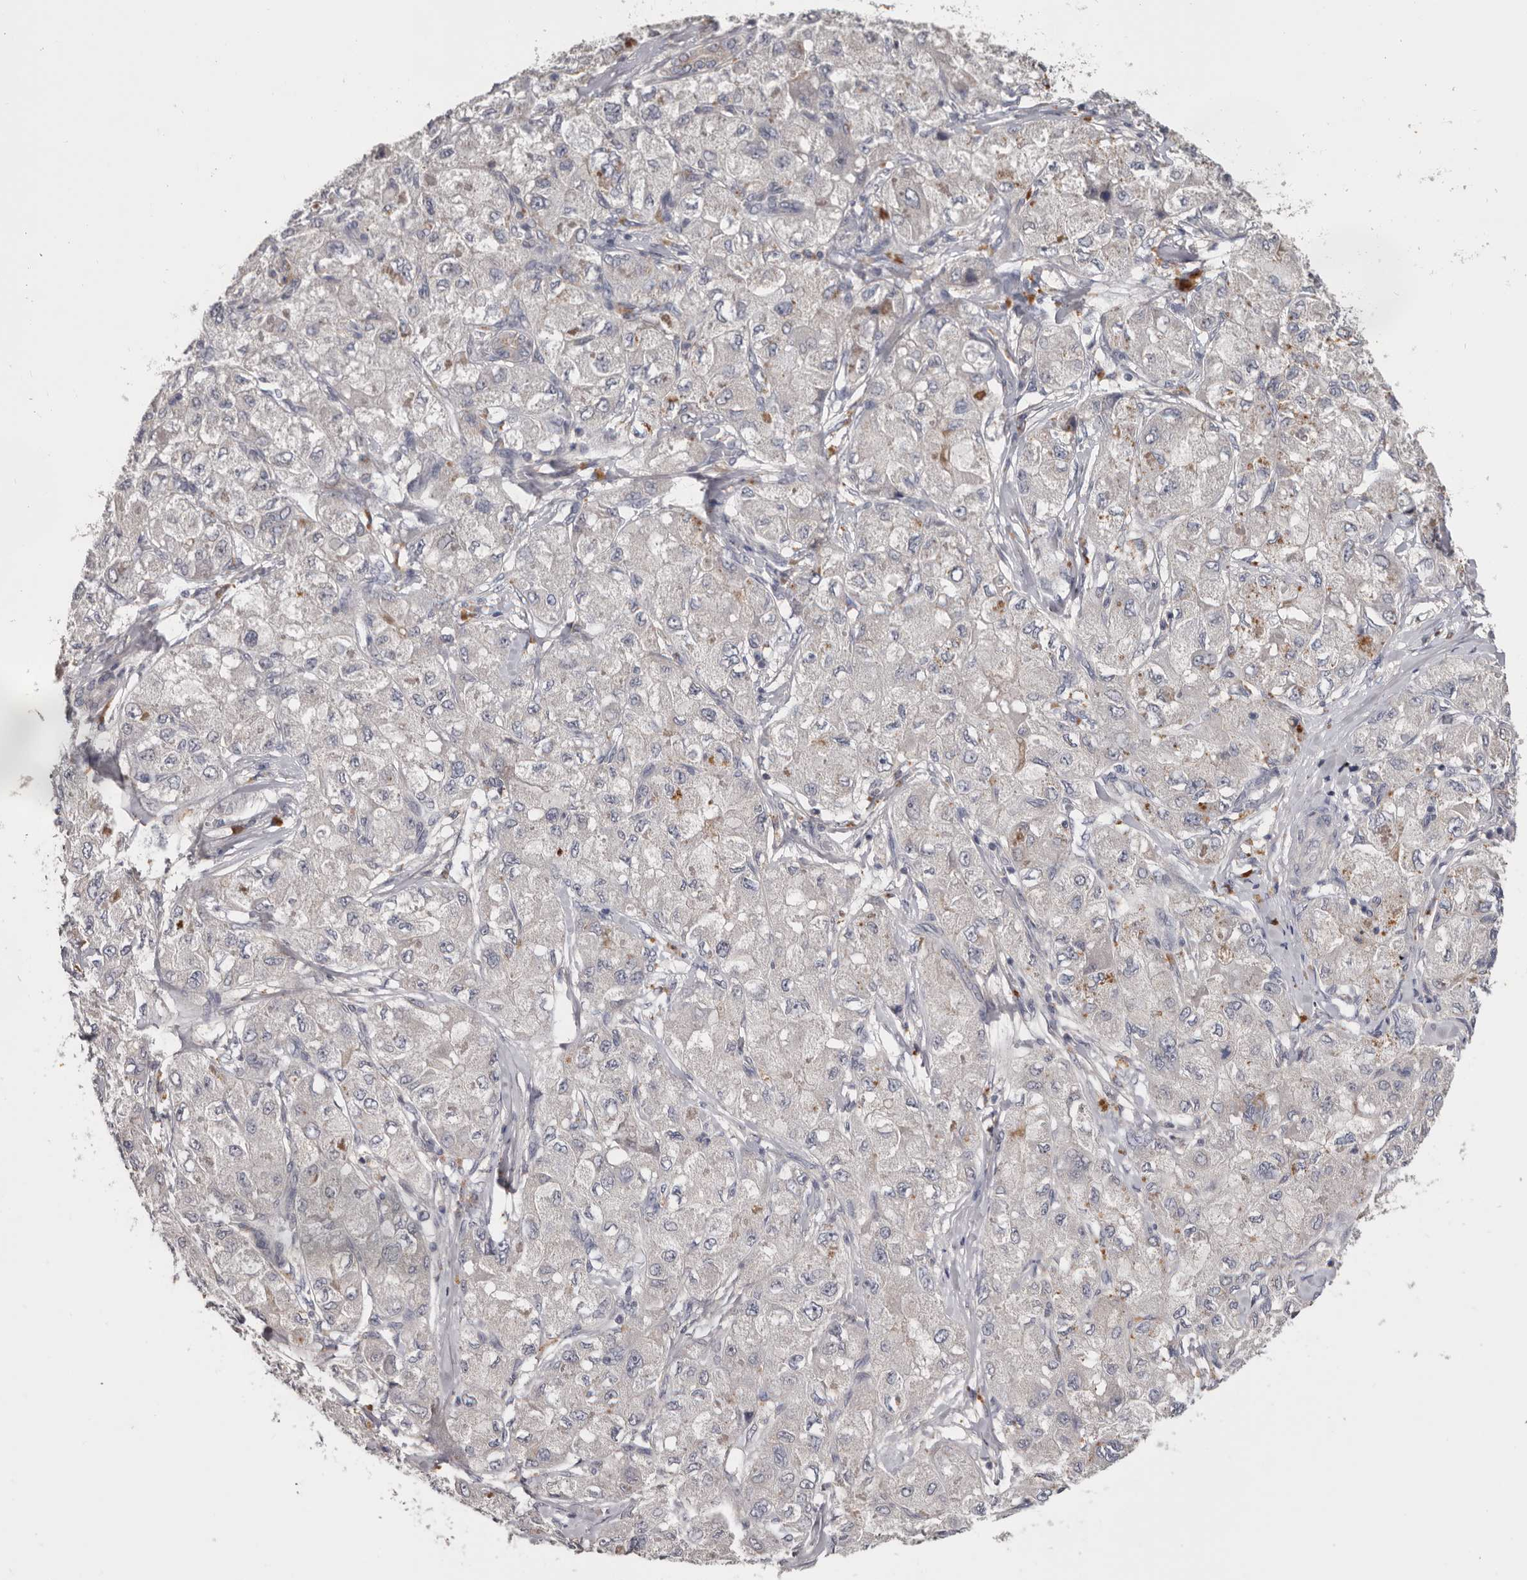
{"staining": {"intensity": "weak", "quantity": "25%-75%", "location": "cytoplasmic/membranous"}, "tissue": "liver cancer", "cell_type": "Tumor cells", "image_type": "cancer", "snomed": [{"axis": "morphology", "description": "Carcinoma, Hepatocellular, NOS"}, {"axis": "topography", "description": "Liver"}], "caption": "Immunohistochemistry of liver cancer exhibits low levels of weak cytoplasmic/membranous staining in approximately 25%-75% of tumor cells.", "gene": "NMUR1", "patient": {"sex": "male", "age": 80}}